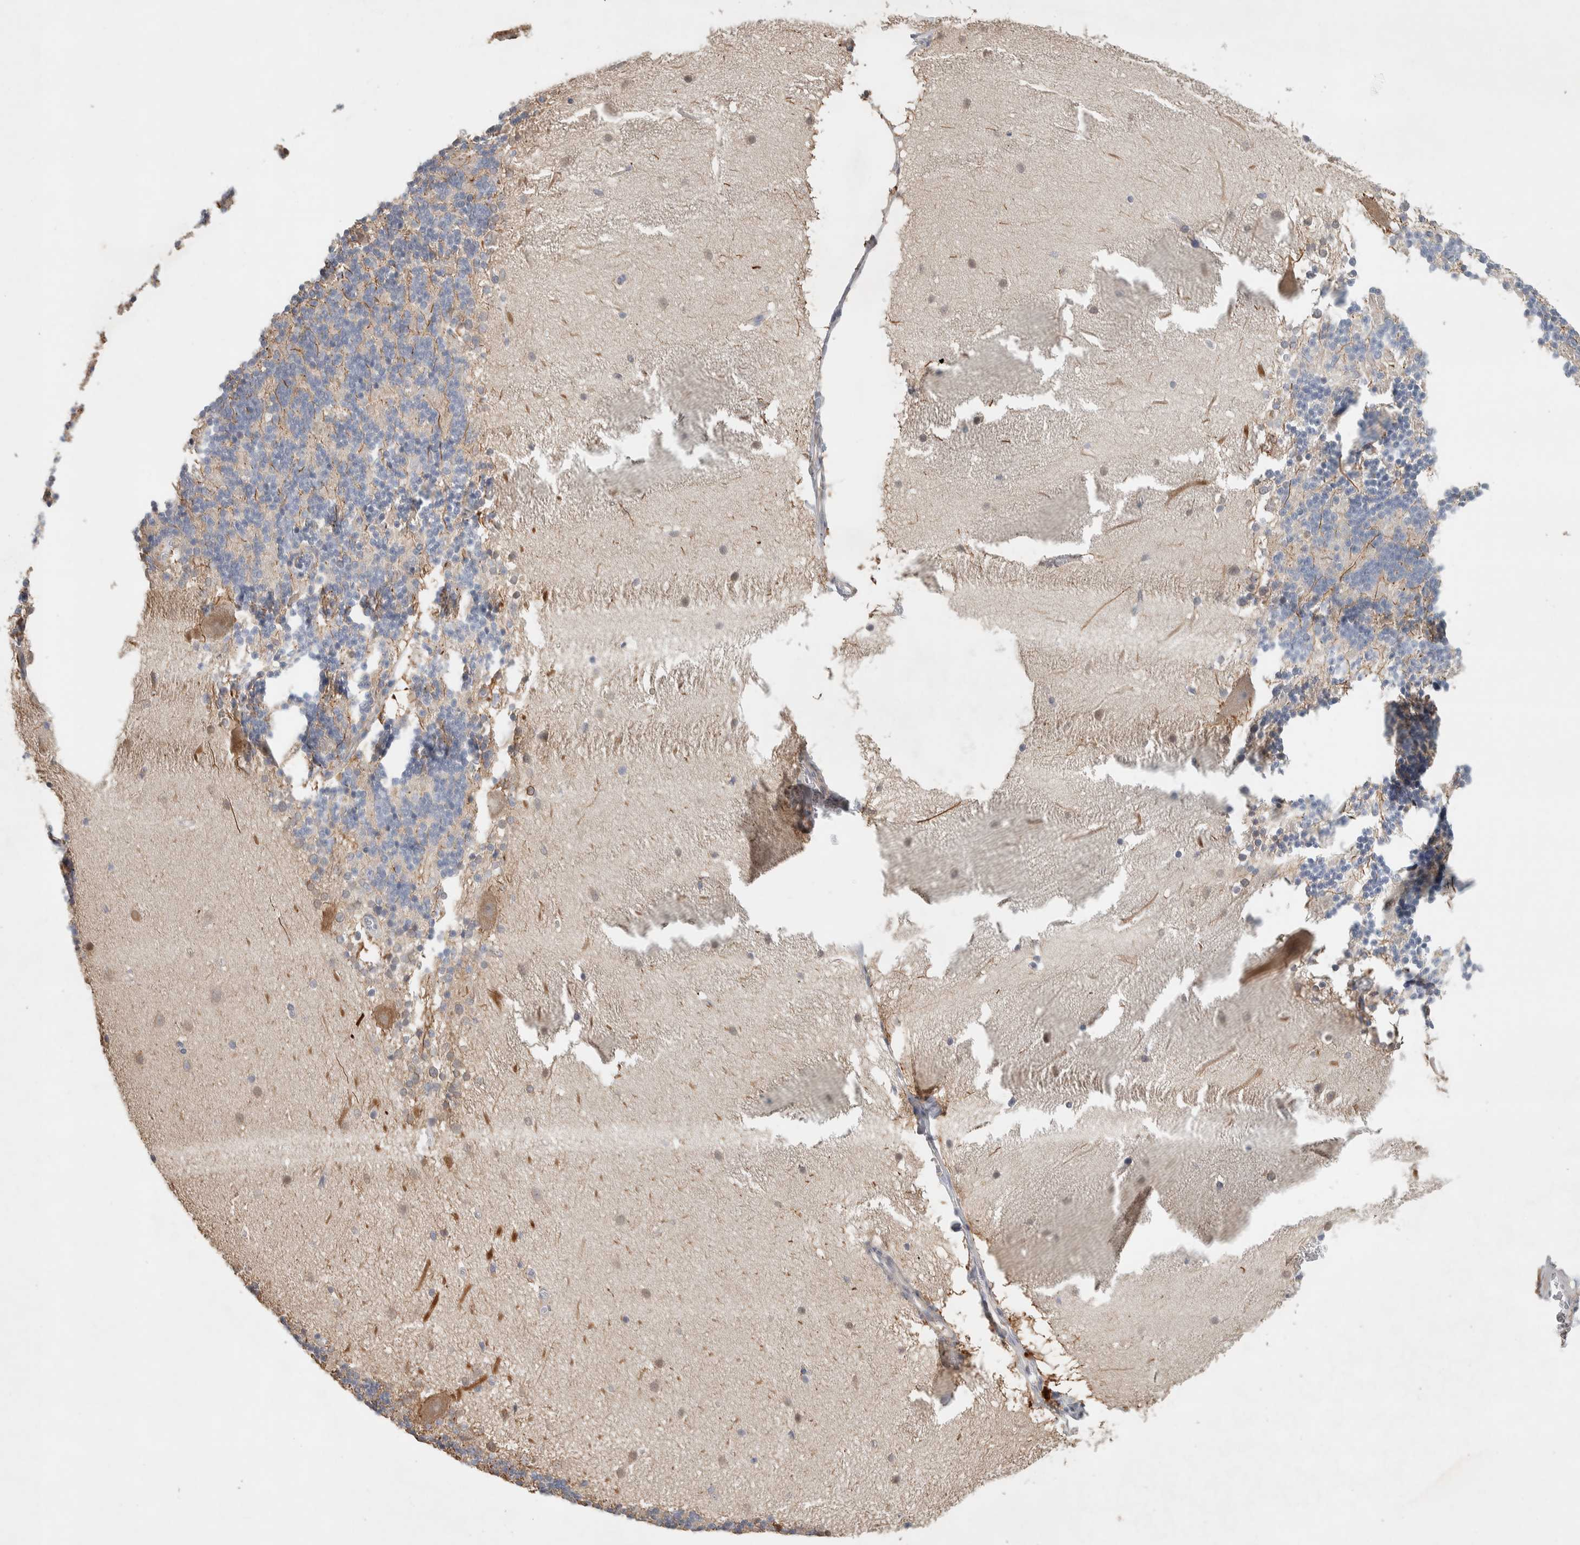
{"staining": {"intensity": "negative", "quantity": "none", "location": "none"}, "tissue": "cerebellum", "cell_type": "Cells in granular layer", "image_type": "normal", "snomed": [{"axis": "morphology", "description": "Normal tissue, NOS"}, {"axis": "topography", "description": "Cerebellum"}], "caption": "A micrograph of human cerebellum is negative for staining in cells in granular layer. Nuclei are stained in blue.", "gene": "DEPTOR", "patient": {"sex": "female", "age": 19}}